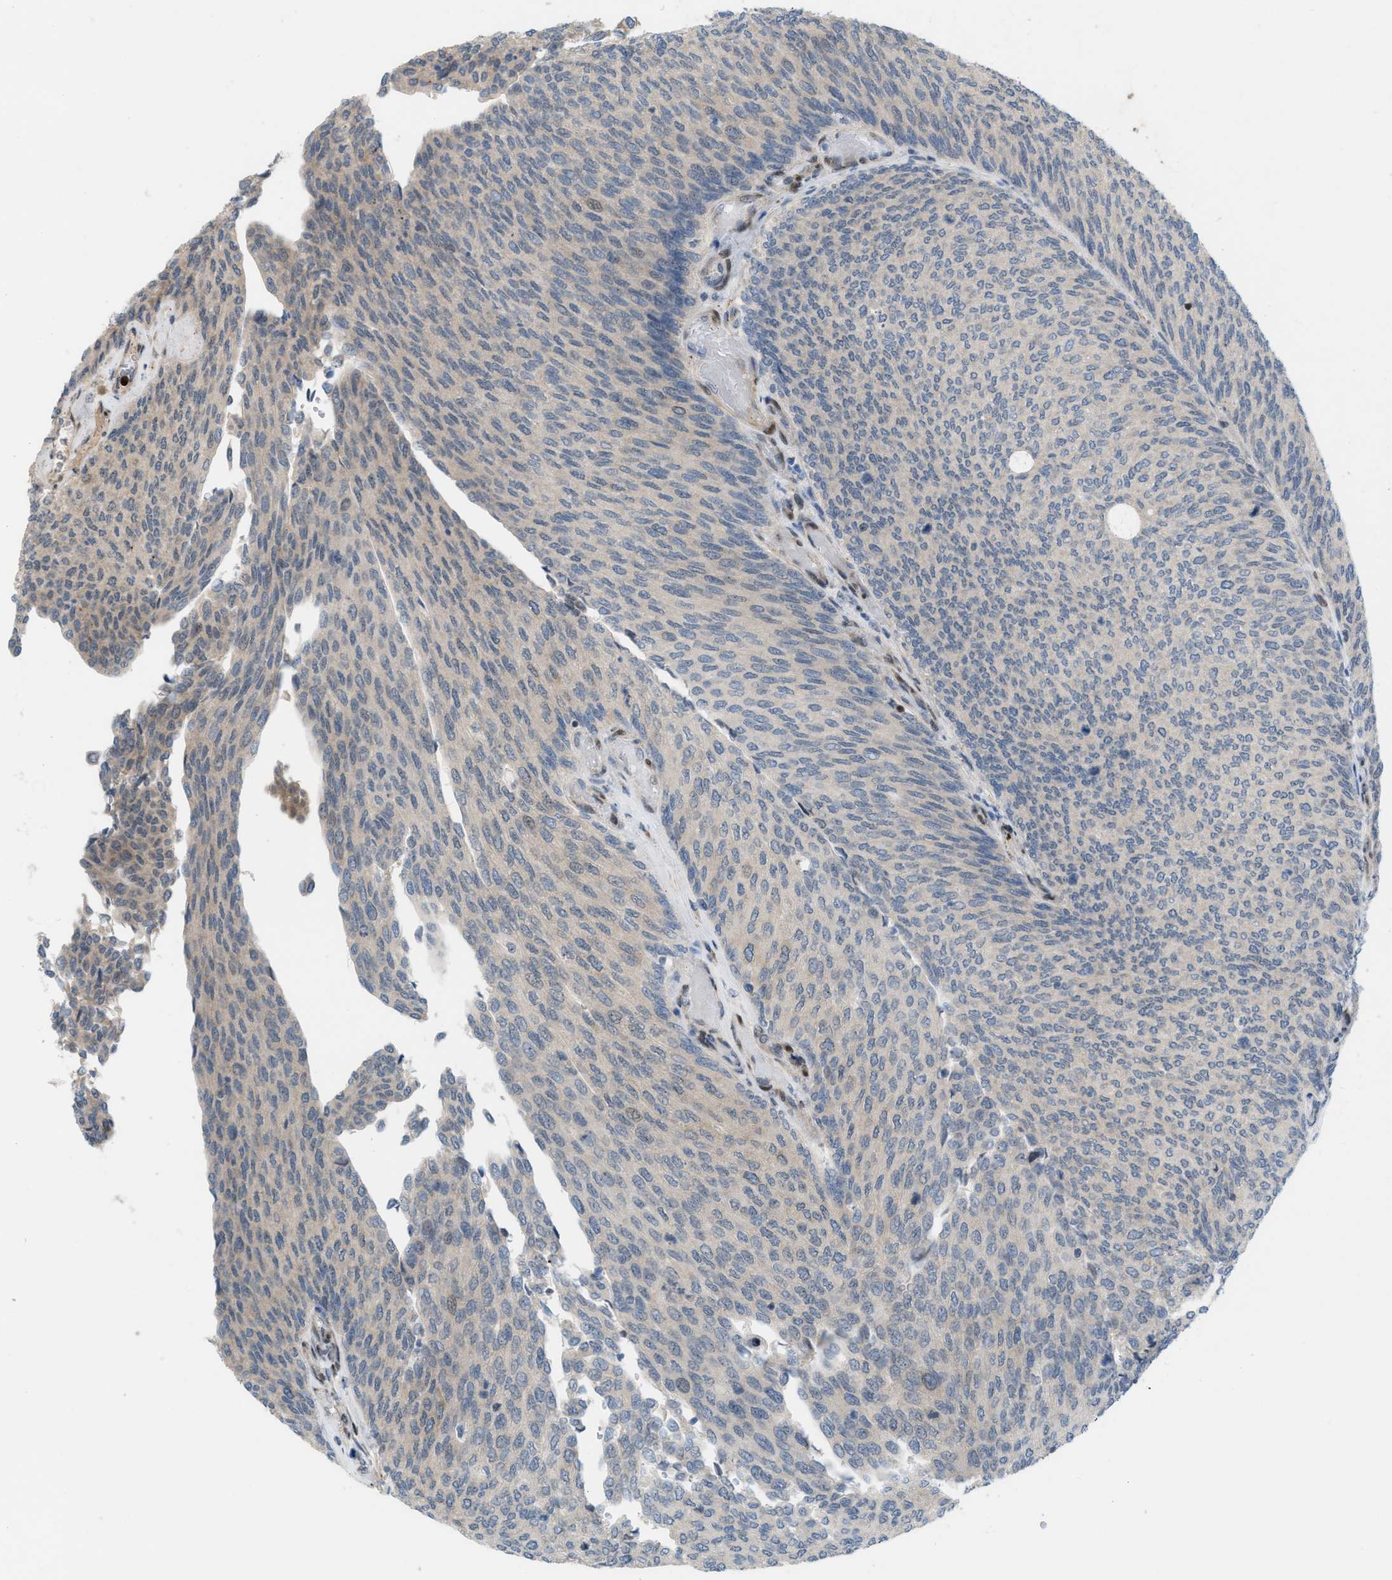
{"staining": {"intensity": "weak", "quantity": "<25%", "location": "cytoplasmic/membranous,nuclear"}, "tissue": "urothelial cancer", "cell_type": "Tumor cells", "image_type": "cancer", "snomed": [{"axis": "morphology", "description": "Urothelial carcinoma, Low grade"}, {"axis": "topography", "description": "Urinary bladder"}], "caption": "Immunohistochemistry of human low-grade urothelial carcinoma shows no positivity in tumor cells.", "gene": "ZNF276", "patient": {"sex": "female", "age": 79}}